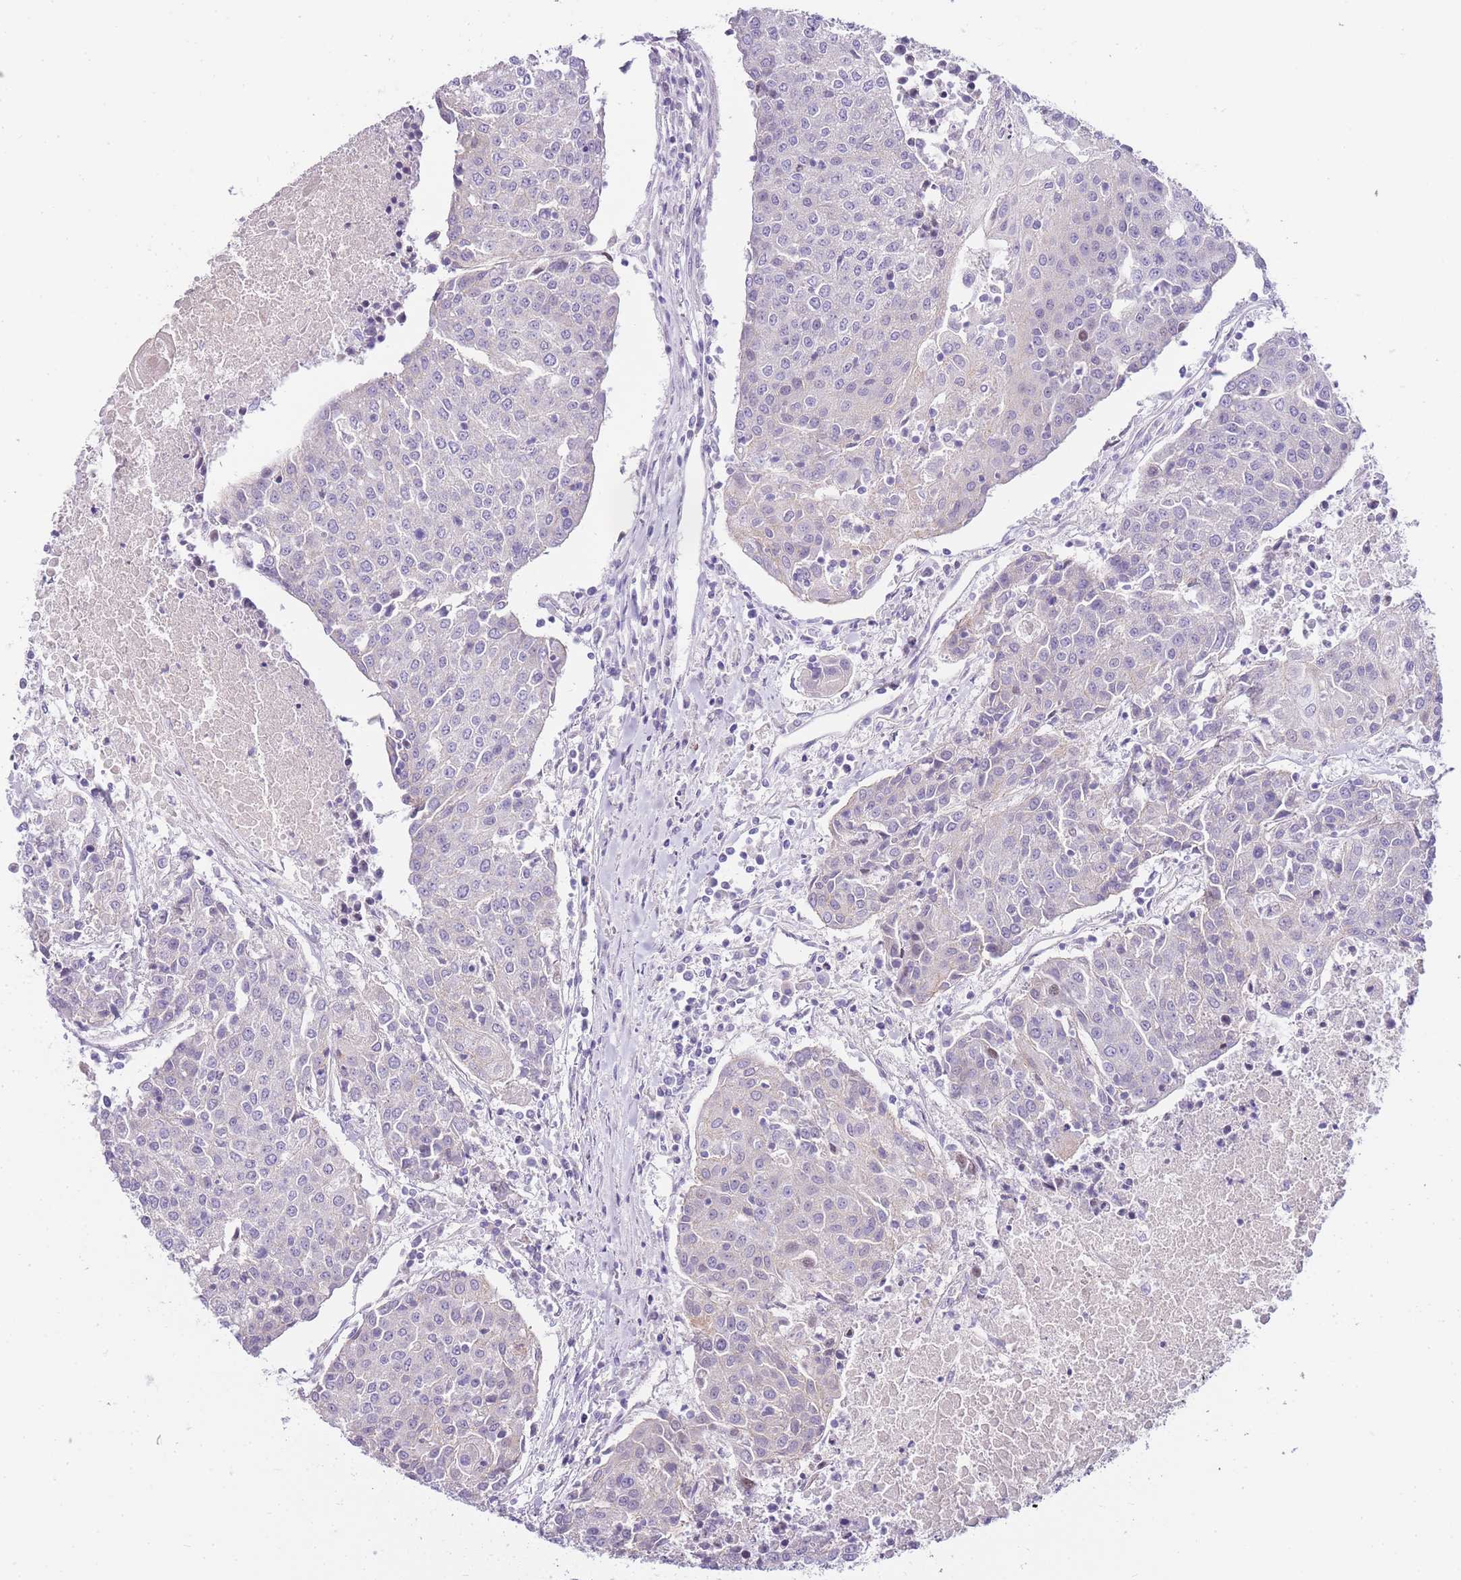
{"staining": {"intensity": "negative", "quantity": "none", "location": "none"}, "tissue": "urothelial cancer", "cell_type": "Tumor cells", "image_type": "cancer", "snomed": [{"axis": "morphology", "description": "Urothelial carcinoma, High grade"}, {"axis": "topography", "description": "Urinary bladder"}], "caption": "The micrograph demonstrates no significant expression in tumor cells of urothelial cancer.", "gene": "CLBA1", "patient": {"sex": "female", "age": 85}}